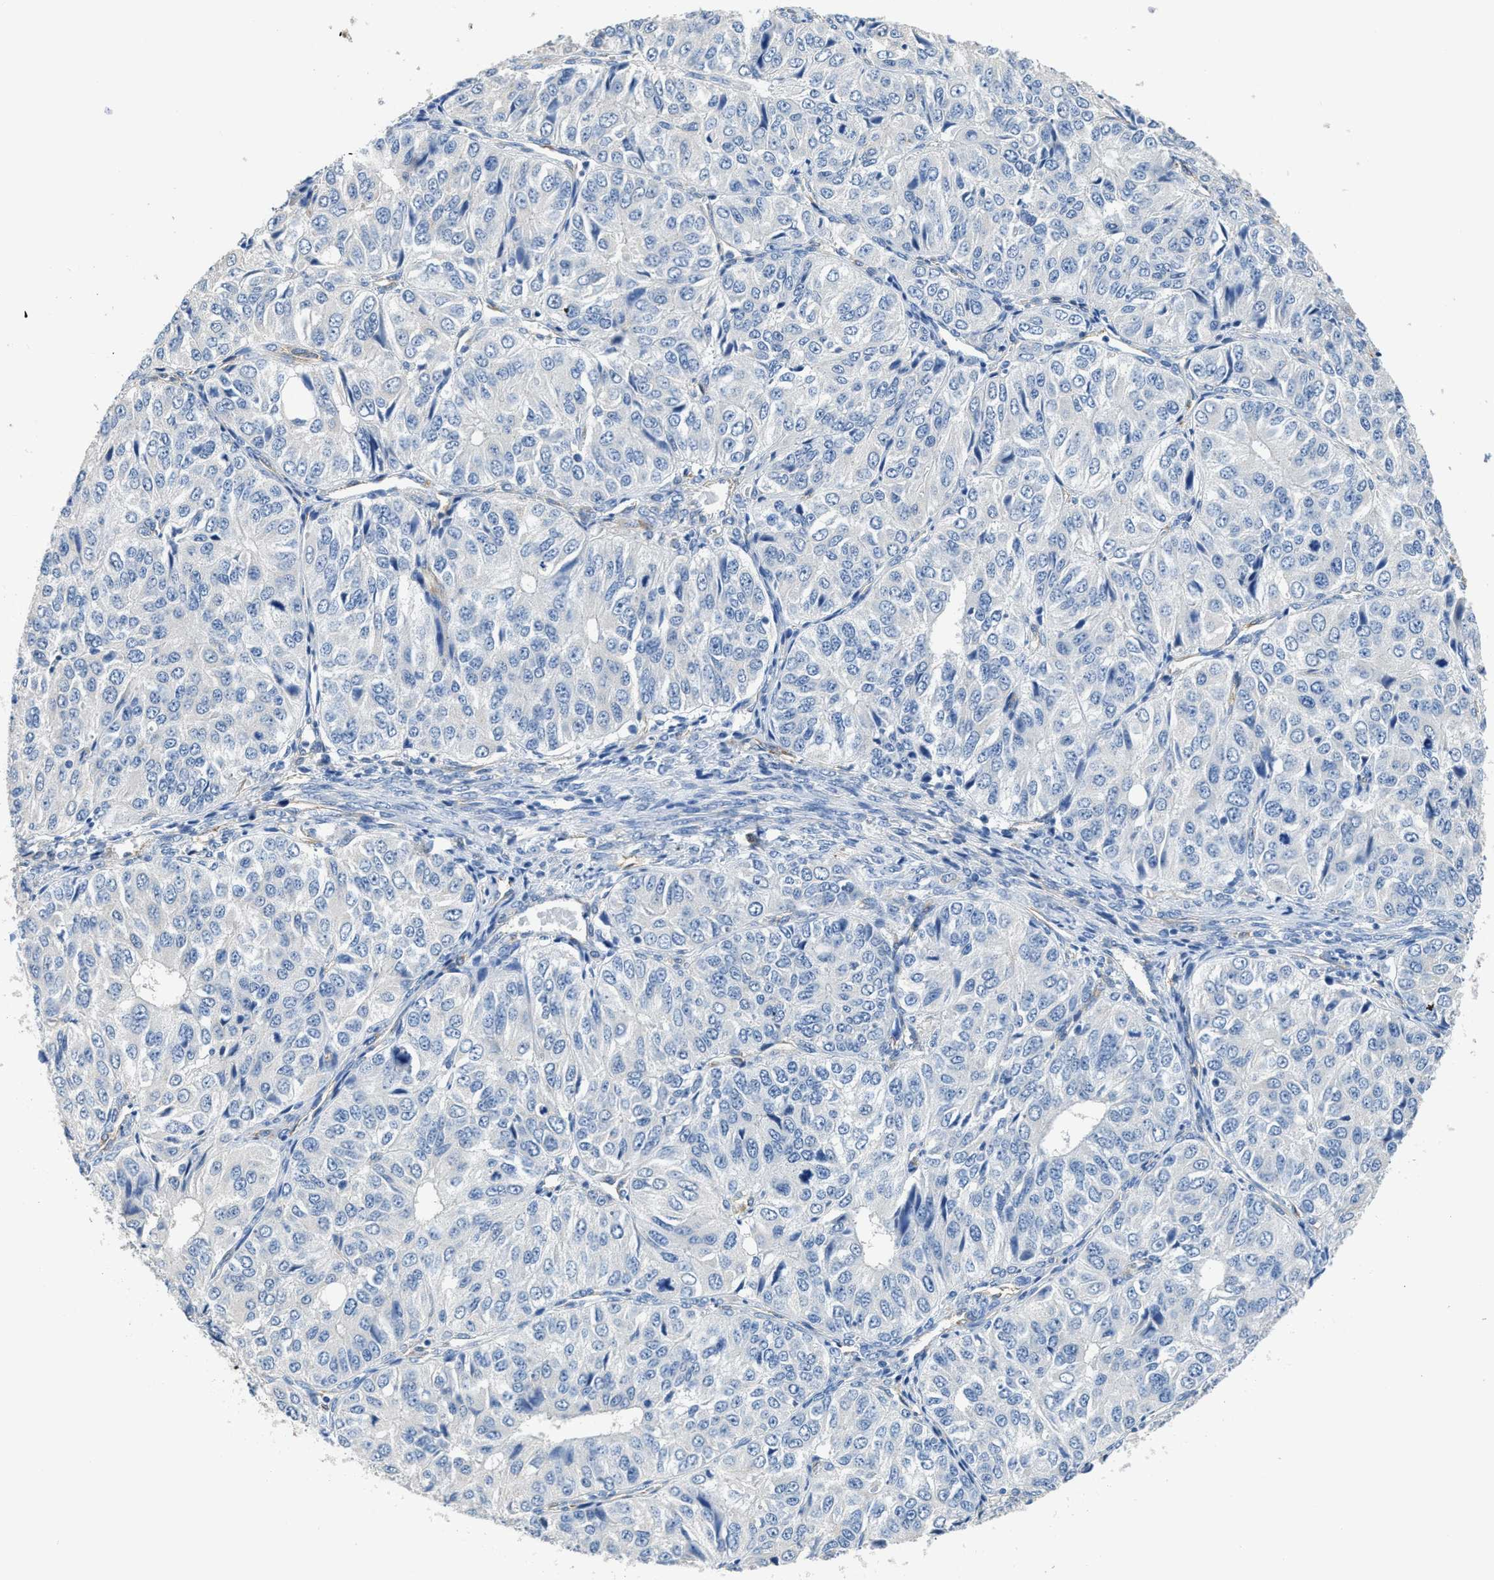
{"staining": {"intensity": "negative", "quantity": "none", "location": "none"}, "tissue": "ovarian cancer", "cell_type": "Tumor cells", "image_type": "cancer", "snomed": [{"axis": "morphology", "description": "Carcinoma, endometroid"}, {"axis": "topography", "description": "Ovary"}], "caption": "Immunohistochemical staining of human ovarian cancer shows no significant expression in tumor cells. (DAB IHC with hematoxylin counter stain).", "gene": "ZSWIM5", "patient": {"sex": "female", "age": 51}}